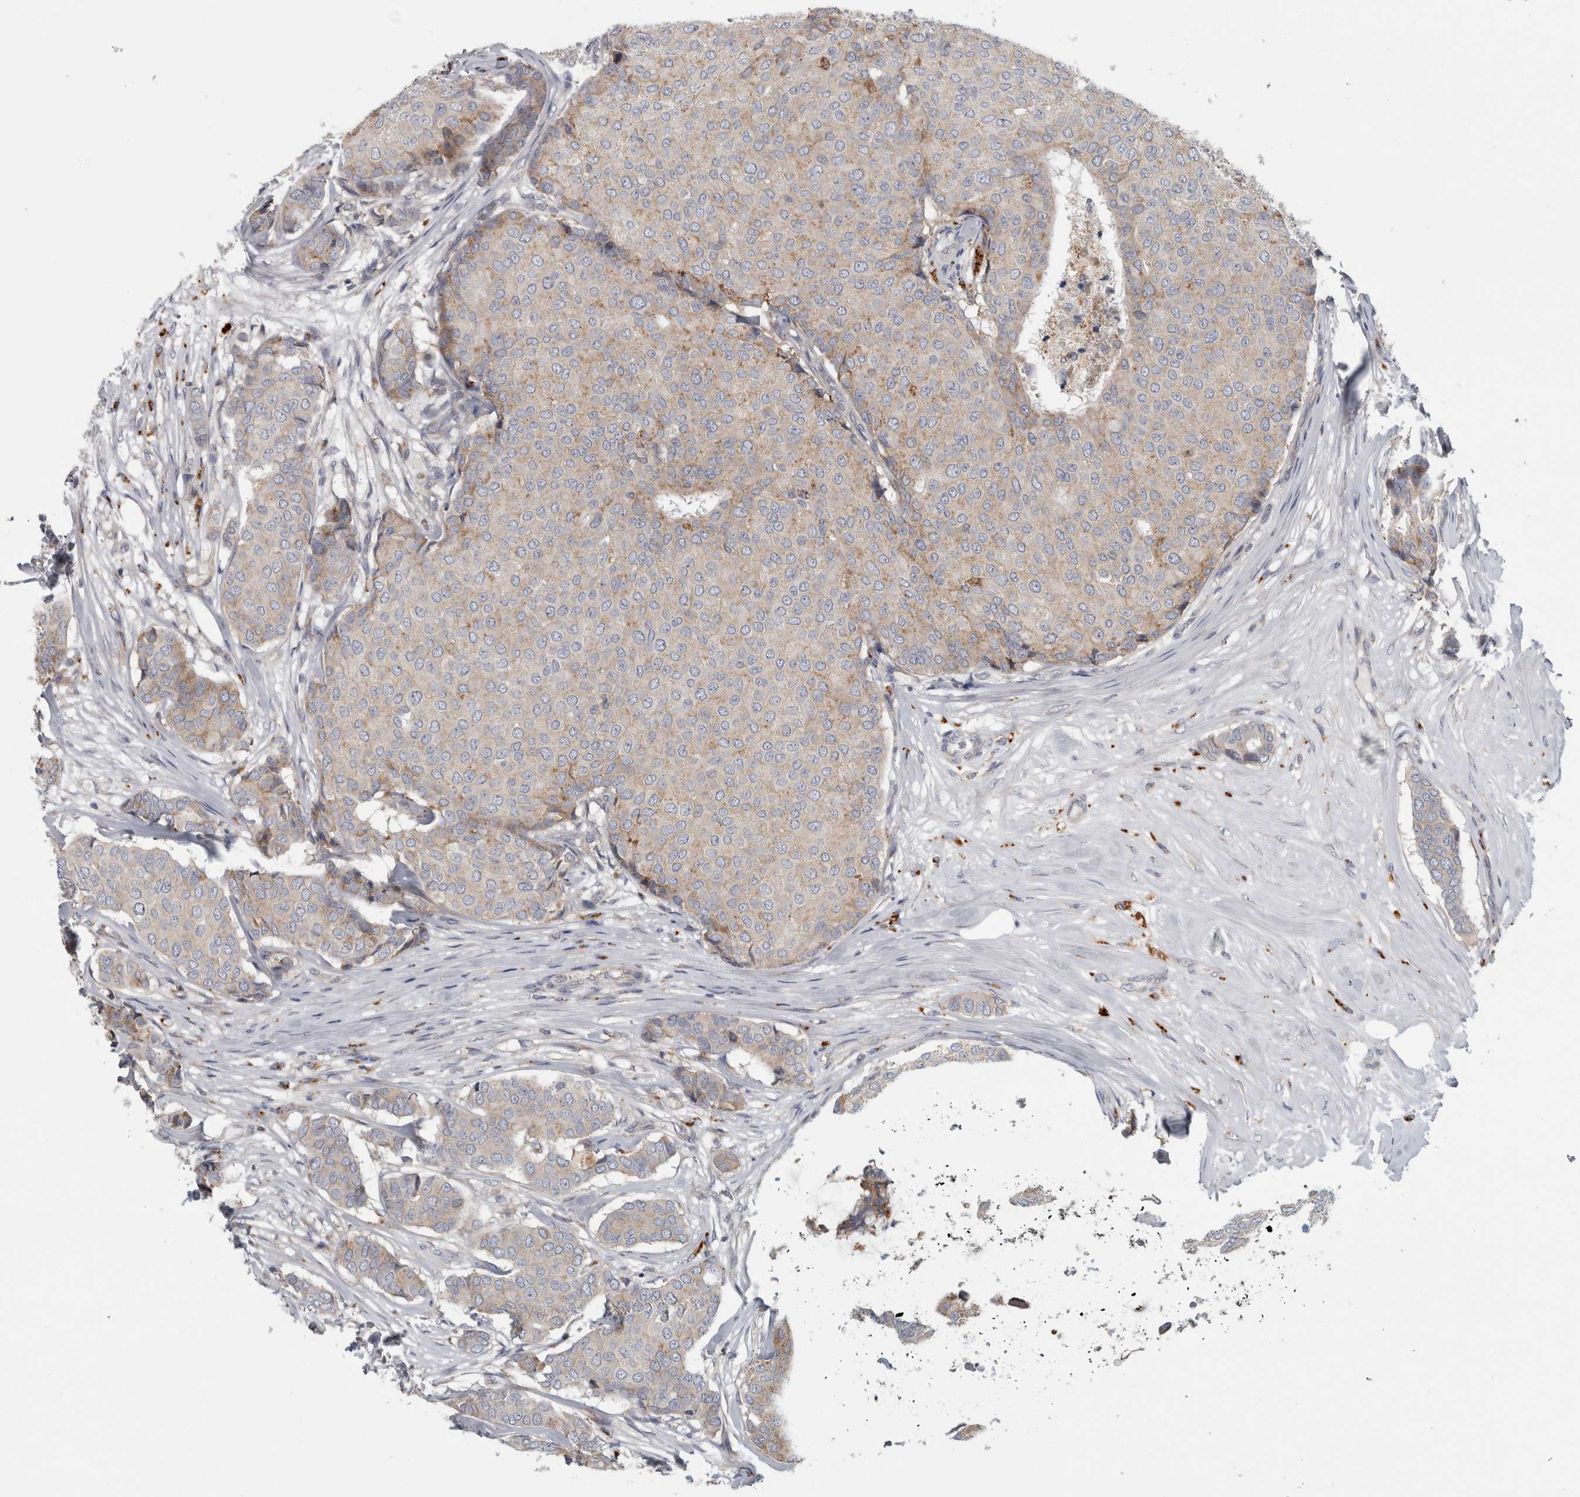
{"staining": {"intensity": "weak", "quantity": "25%-75%", "location": "cytoplasmic/membranous"}, "tissue": "breast cancer", "cell_type": "Tumor cells", "image_type": "cancer", "snomed": [{"axis": "morphology", "description": "Duct carcinoma"}, {"axis": "topography", "description": "Breast"}], "caption": "Immunohistochemistry micrograph of neoplastic tissue: intraductal carcinoma (breast) stained using immunohistochemistry (IHC) displays low levels of weak protein expression localized specifically in the cytoplasmic/membranous of tumor cells, appearing as a cytoplasmic/membranous brown color.", "gene": "ATXN2", "patient": {"sex": "female", "age": 75}}